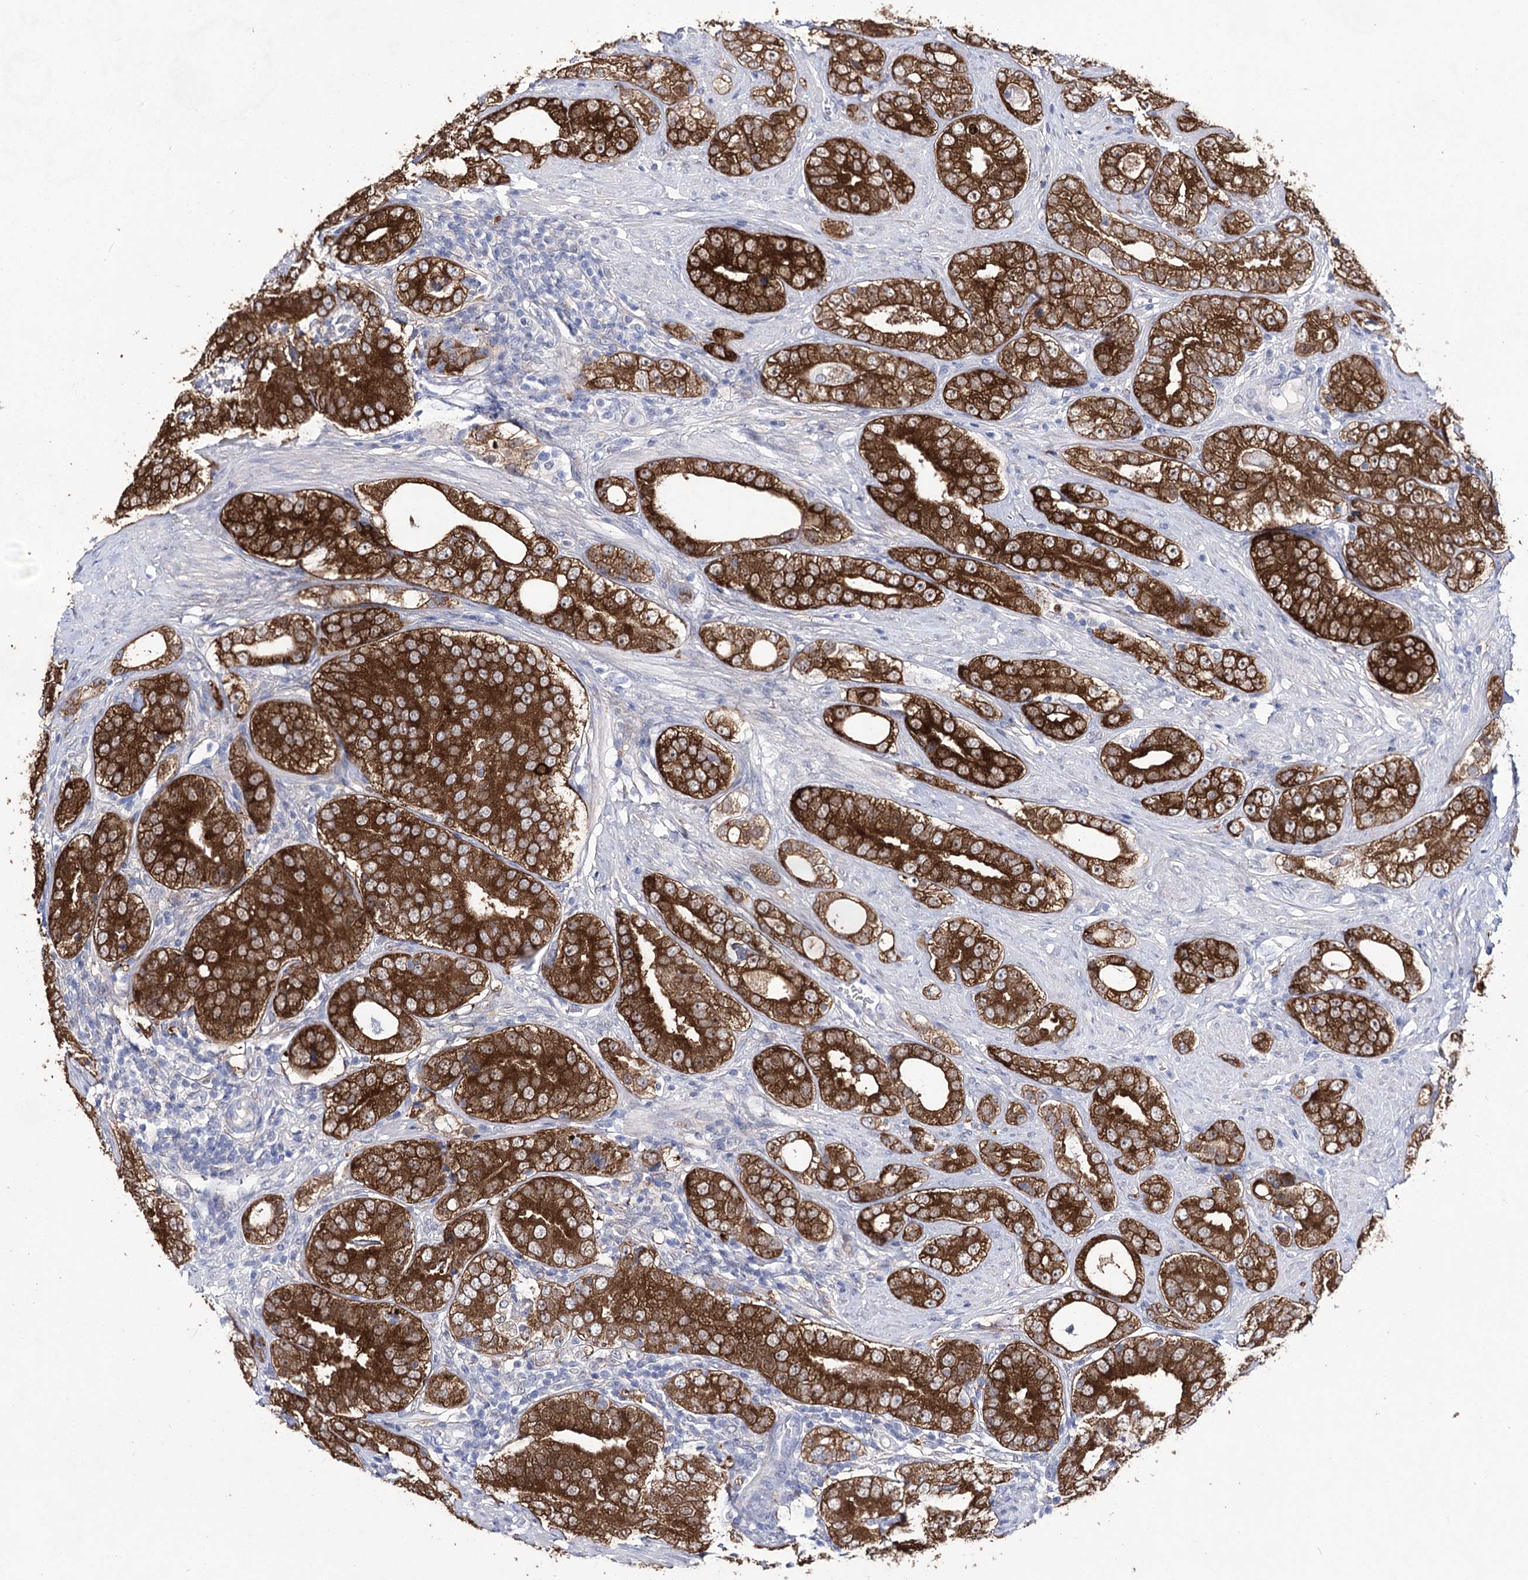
{"staining": {"intensity": "strong", "quantity": ">75%", "location": "cytoplasmic/membranous"}, "tissue": "prostate cancer", "cell_type": "Tumor cells", "image_type": "cancer", "snomed": [{"axis": "morphology", "description": "Adenocarcinoma, High grade"}, {"axis": "topography", "description": "Prostate"}], "caption": "This image demonstrates immunohistochemistry (IHC) staining of human adenocarcinoma (high-grade) (prostate), with high strong cytoplasmic/membranous staining in about >75% of tumor cells.", "gene": "UGDH", "patient": {"sex": "male", "age": 56}}